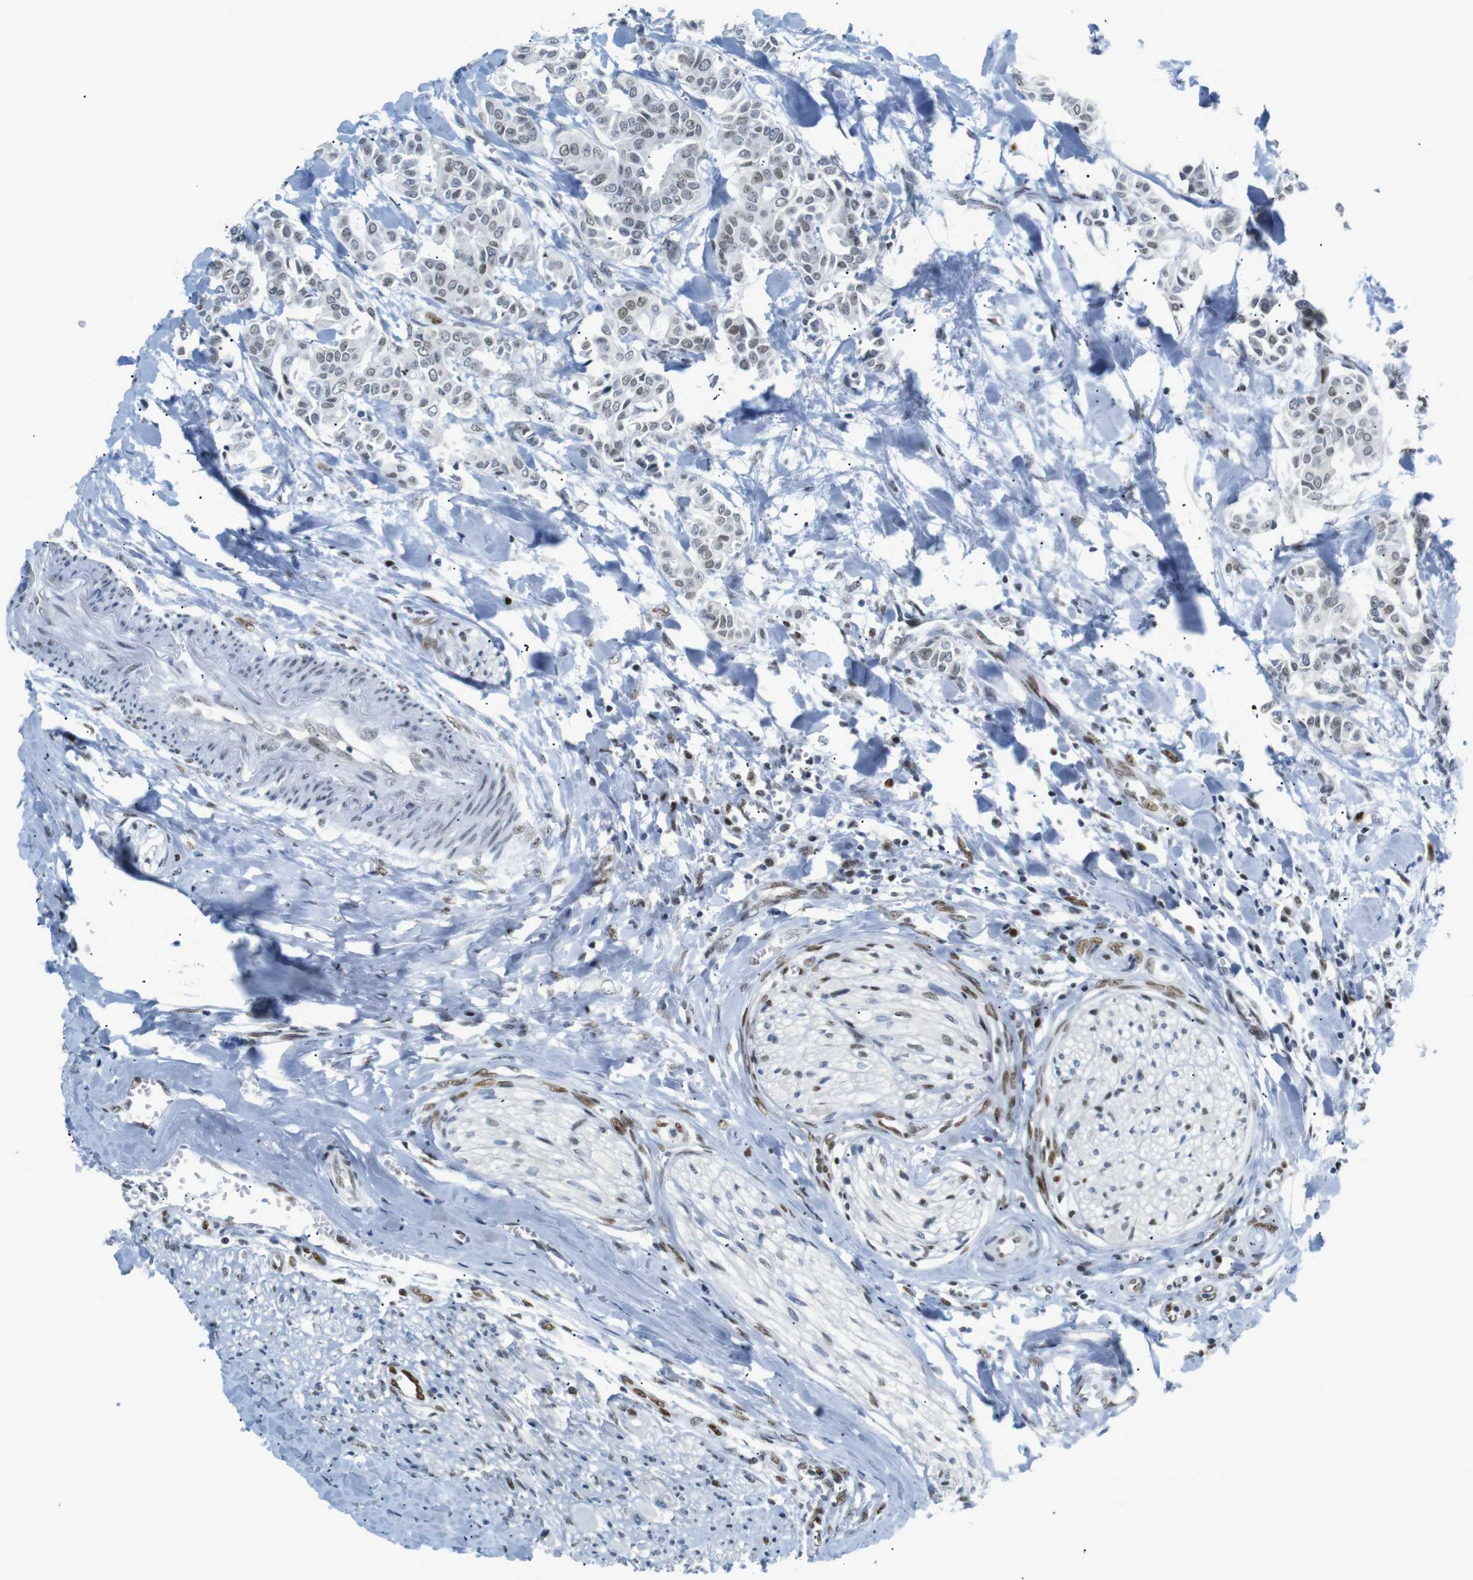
{"staining": {"intensity": "moderate", "quantity": "25%-75%", "location": "nuclear"}, "tissue": "head and neck cancer", "cell_type": "Tumor cells", "image_type": "cancer", "snomed": [{"axis": "morphology", "description": "Adenocarcinoma, NOS"}, {"axis": "topography", "description": "Salivary gland"}, {"axis": "topography", "description": "Head-Neck"}], "caption": "Protein expression analysis of human head and neck cancer reveals moderate nuclear expression in about 25%-75% of tumor cells. Nuclei are stained in blue.", "gene": "RIOX2", "patient": {"sex": "female", "age": 59}}